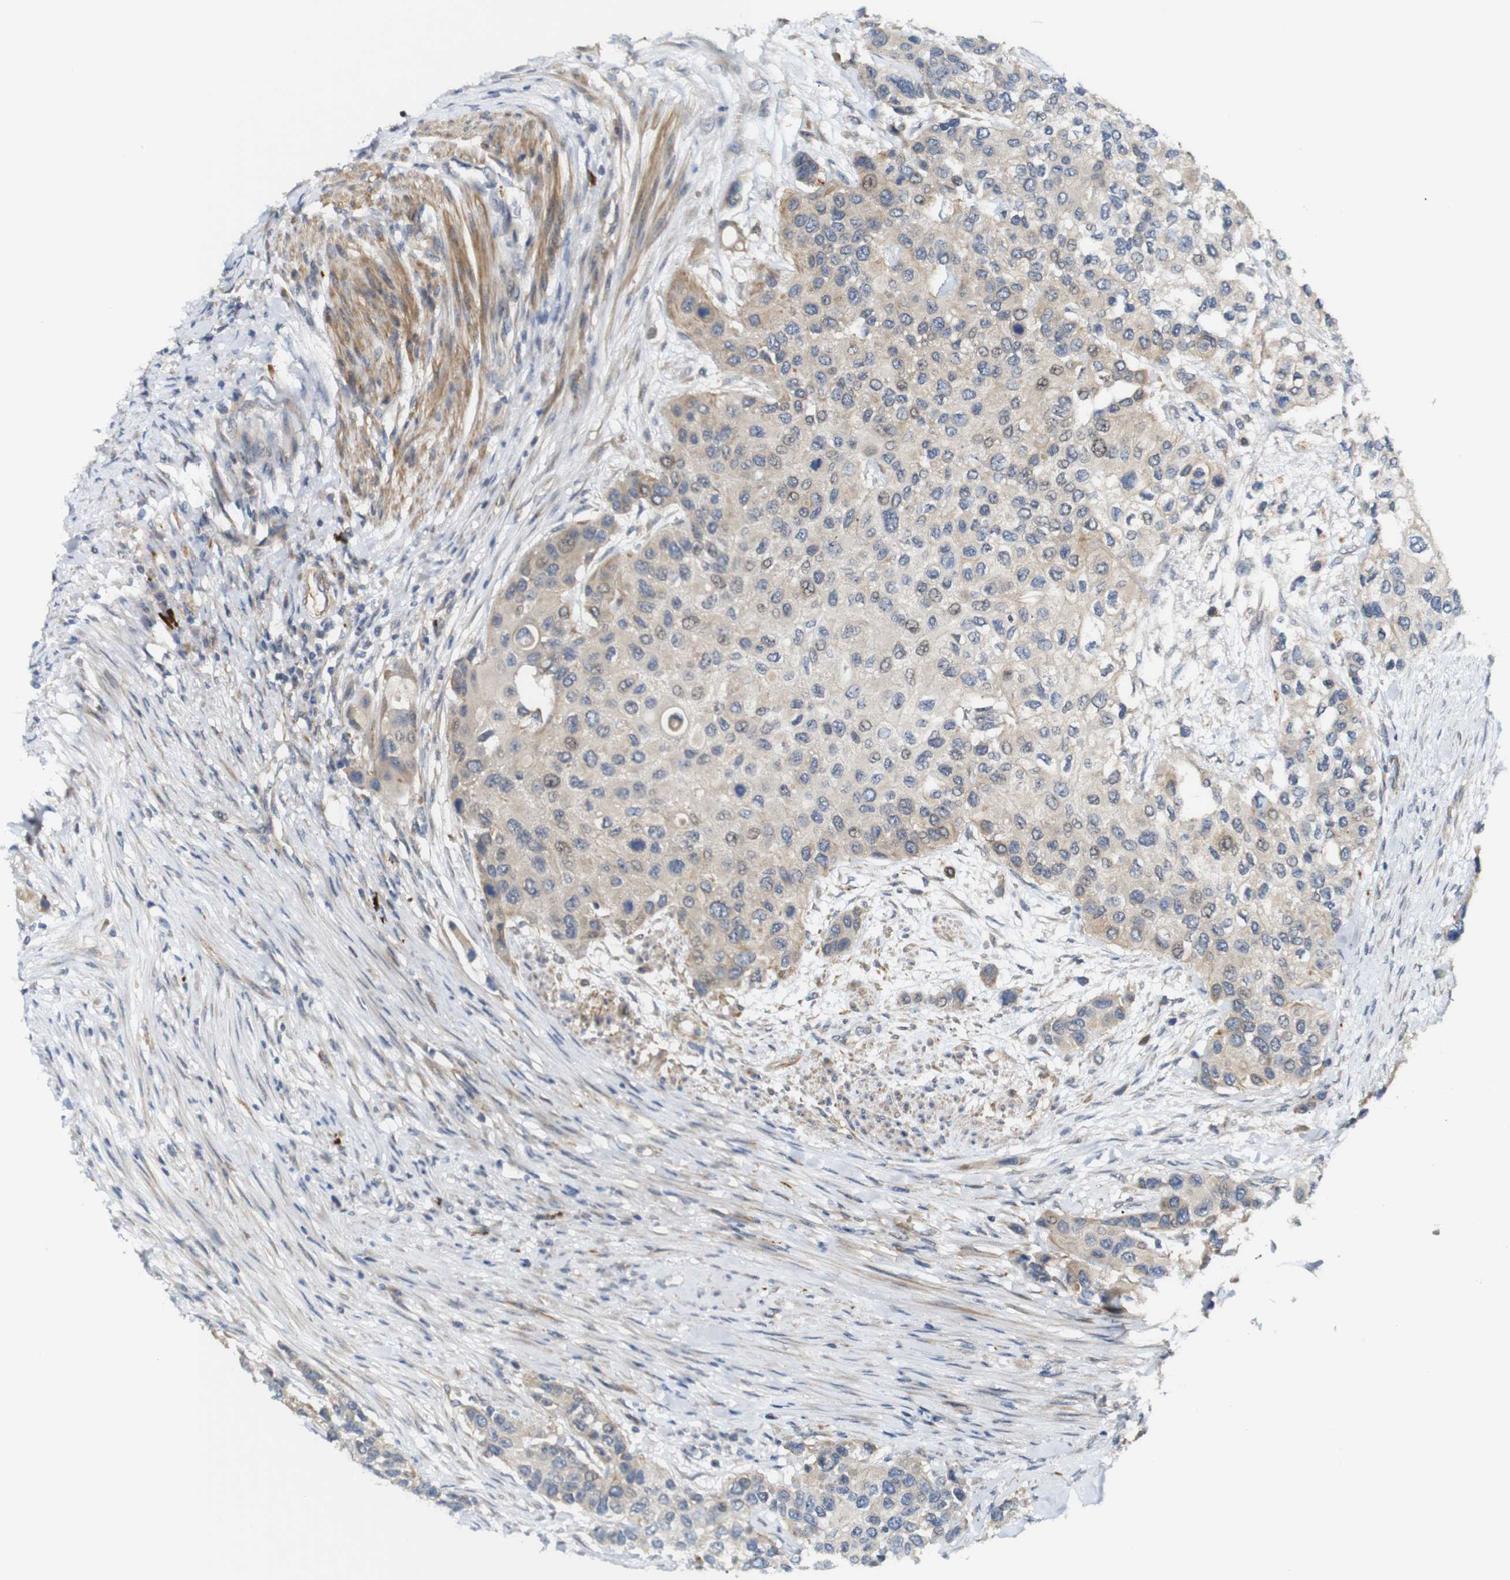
{"staining": {"intensity": "weak", "quantity": ">75%", "location": "cytoplasmic/membranous"}, "tissue": "urothelial cancer", "cell_type": "Tumor cells", "image_type": "cancer", "snomed": [{"axis": "morphology", "description": "Urothelial carcinoma, High grade"}, {"axis": "topography", "description": "Urinary bladder"}], "caption": "Urothelial cancer stained for a protein (brown) shows weak cytoplasmic/membranous positive staining in approximately >75% of tumor cells.", "gene": "RPTOR", "patient": {"sex": "female", "age": 56}}